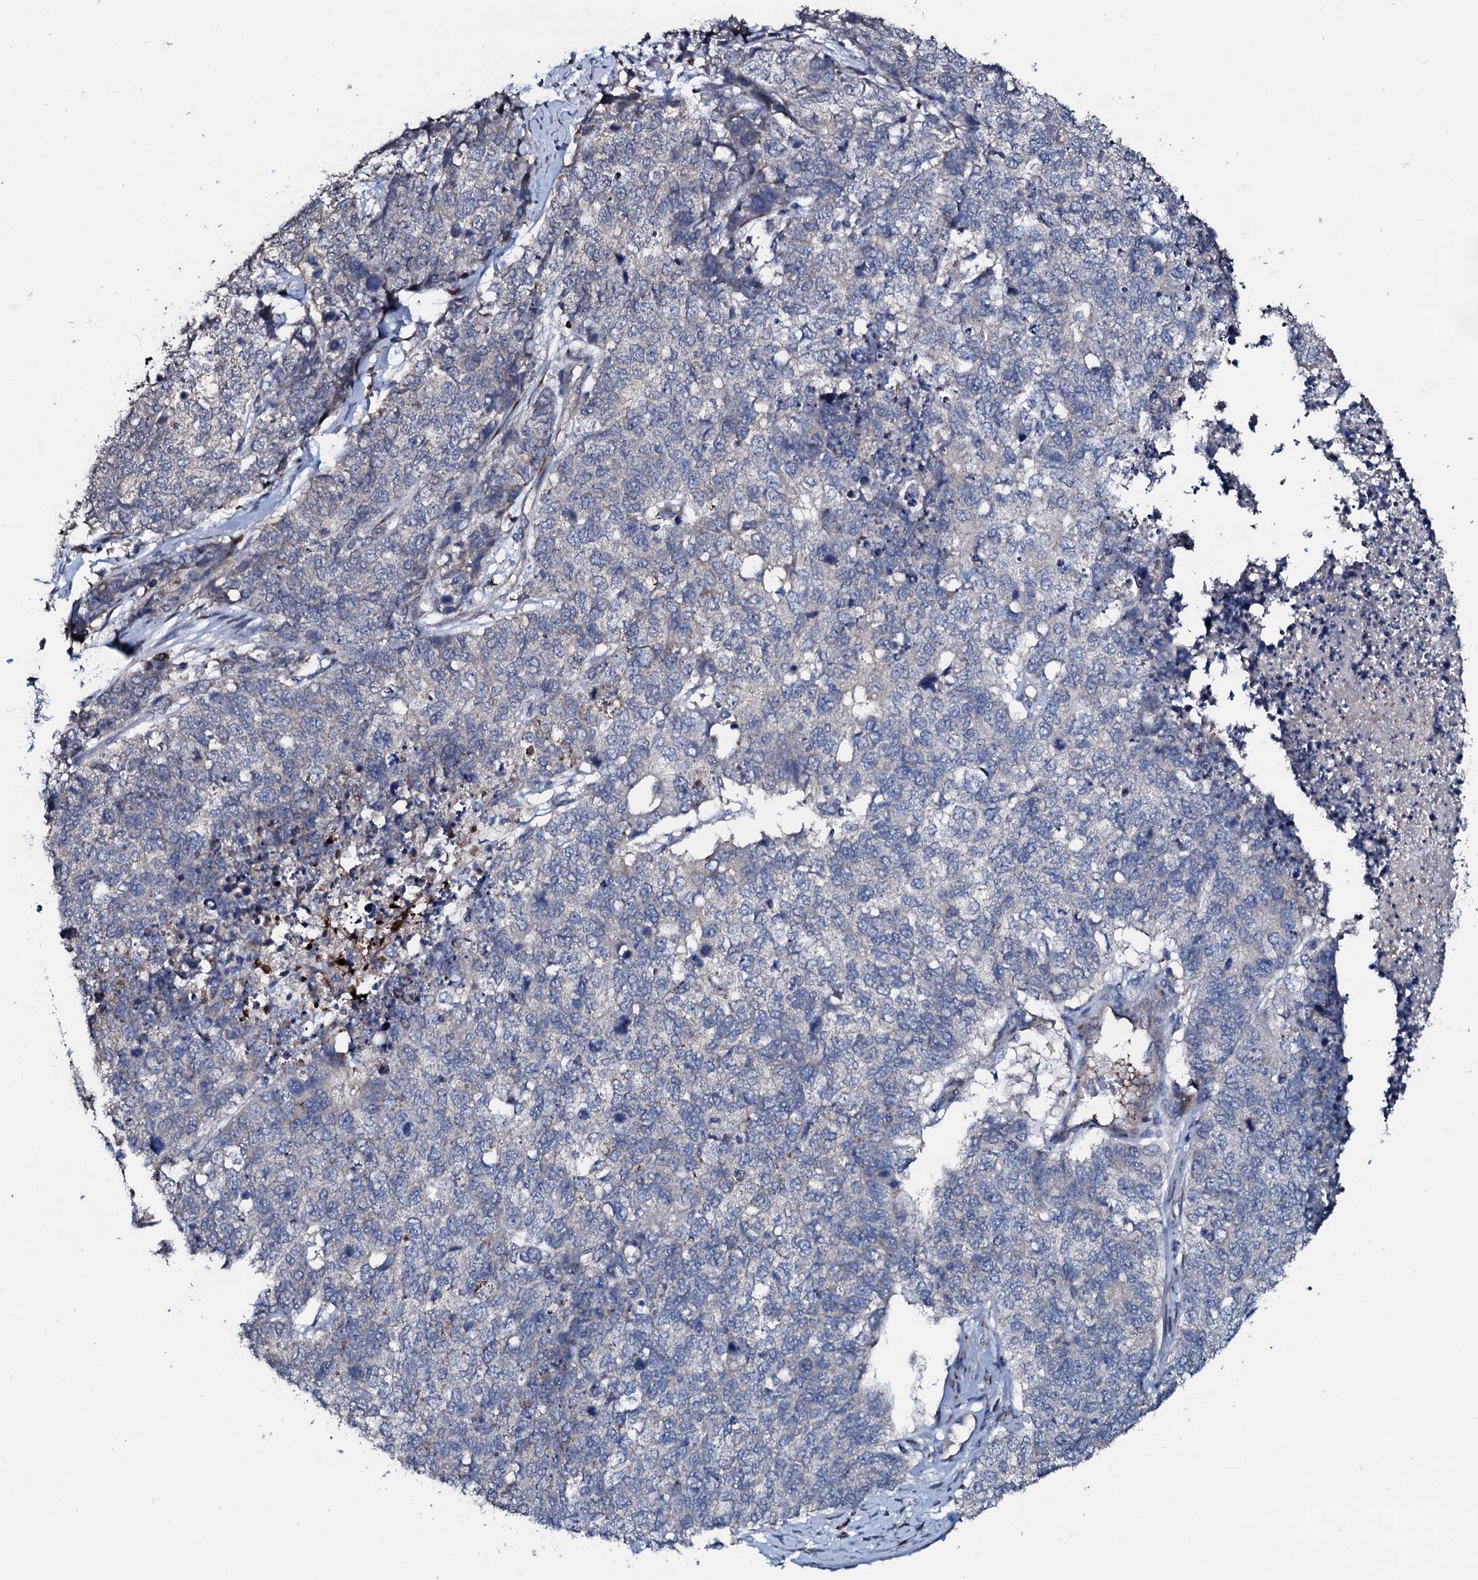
{"staining": {"intensity": "negative", "quantity": "none", "location": "none"}, "tissue": "cervical cancer", "cell_type": "Tumor cells", "image_type": "cancer", "snomed": [{"axis": "morphology", "description": "Squamous cell carcinoma, NOS"}, {"axis": "topography", "description": "Cervix"}], "caption": "This is an immunohistochemistry (IHC) photomicrograph of human squamous cell carcinoma (cervical). There is no positivity in tumor cells.", "gene": "IL12B", "patient": {"sex": "female", "age": 63}}